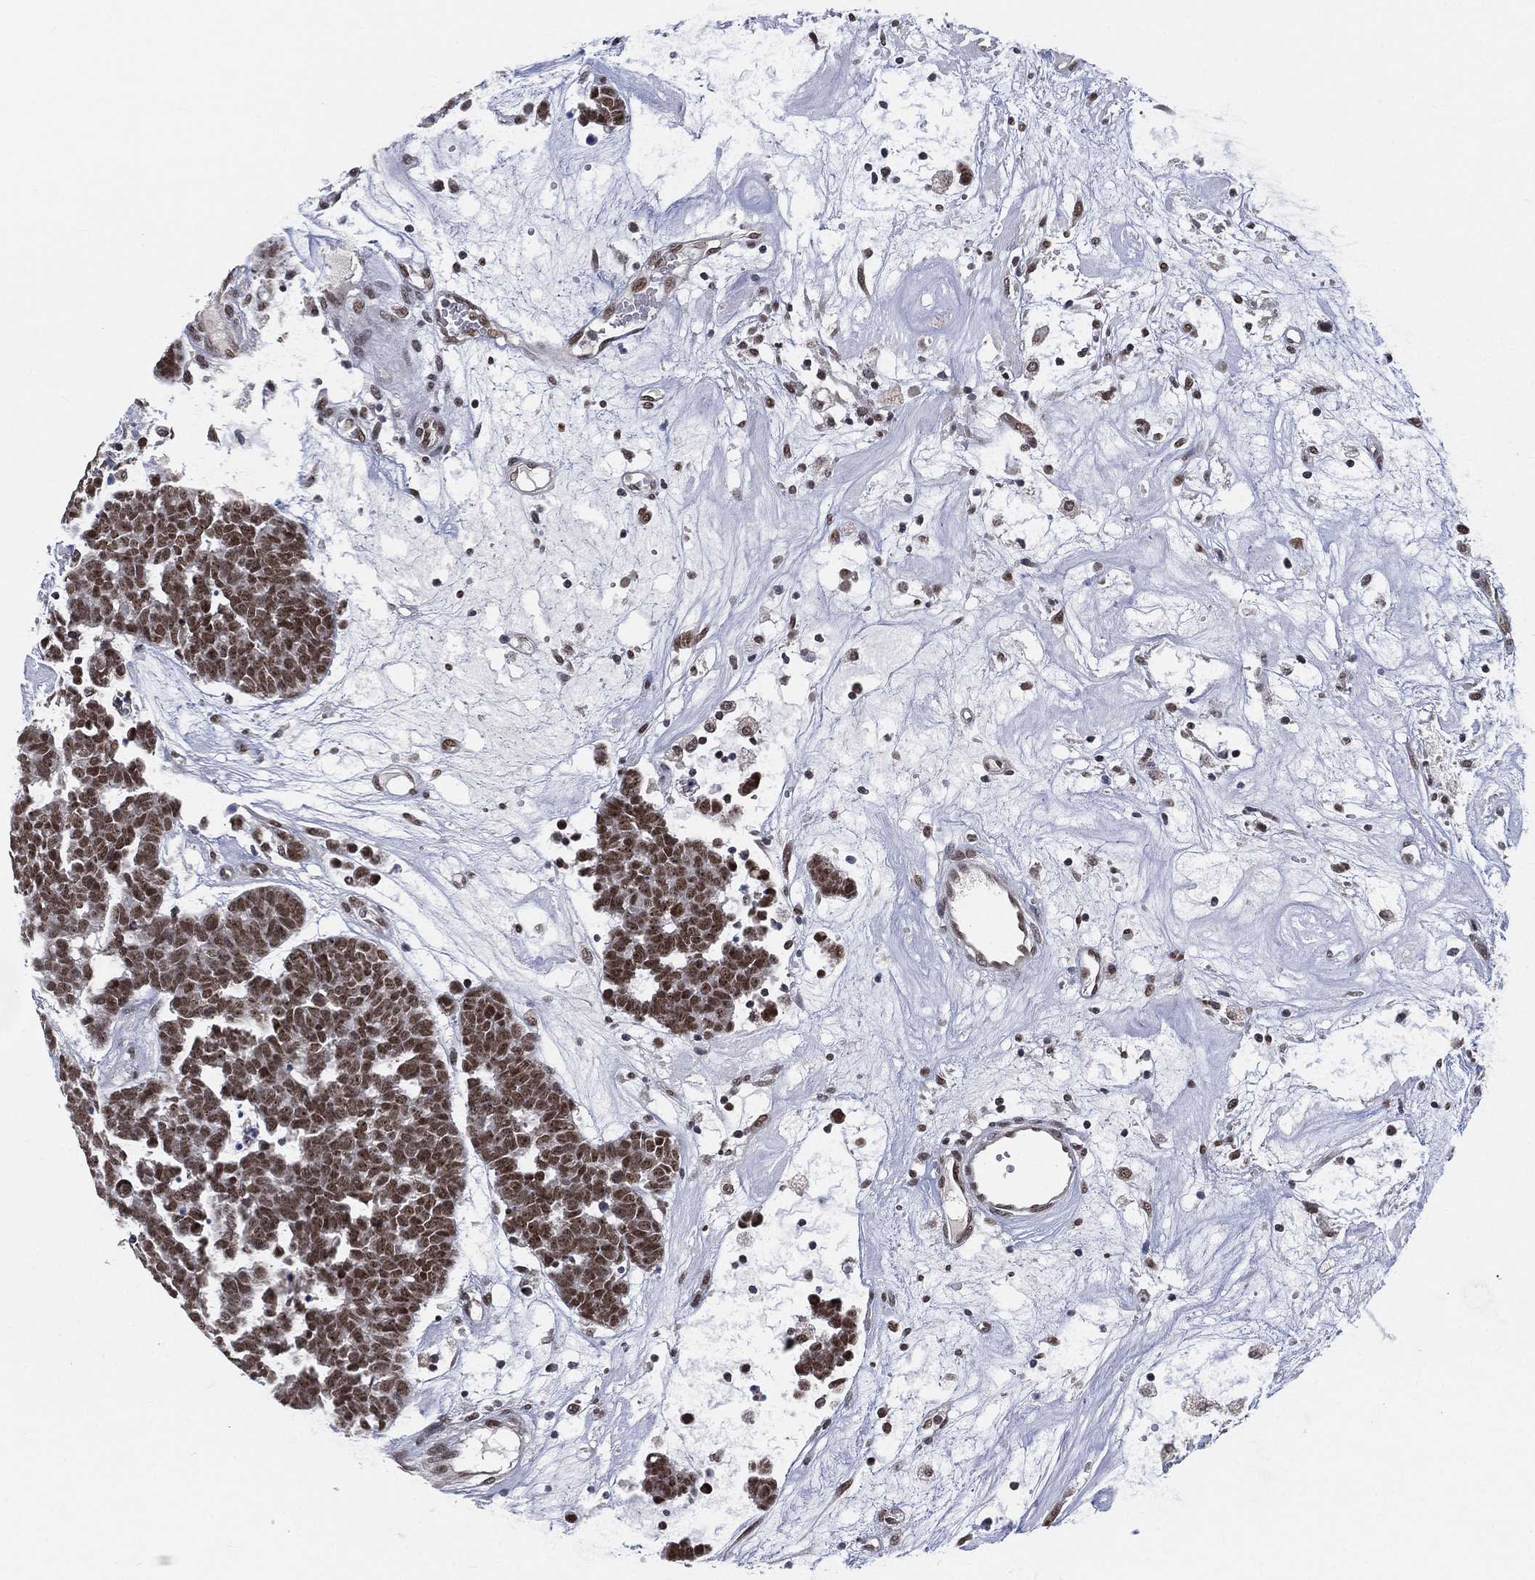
{"staining": {"intensity": "strong", "quantity": ">75%", "location": "nuclear"}, "tissue": "head and neck cancer", "cell_type": "Tumor cells", "image_type": "cancer", "snomed": [{"axis": "morphology", "description": "Adenocarcinoma, NOS"}, {"axis": "topography", "description": "Head-Neck"}], "caption": "Immunohistochemical staining of human head and neck cancer displays strong nuclear protein positivity in about >75% of tumor cells. The staining is performed using DAB brown chromogen to label protein expression. The nuclei are counter-stained blue using hematoxylin.", "gene": "YLPM1", "patient": {"sex": "female", "age": 81}}